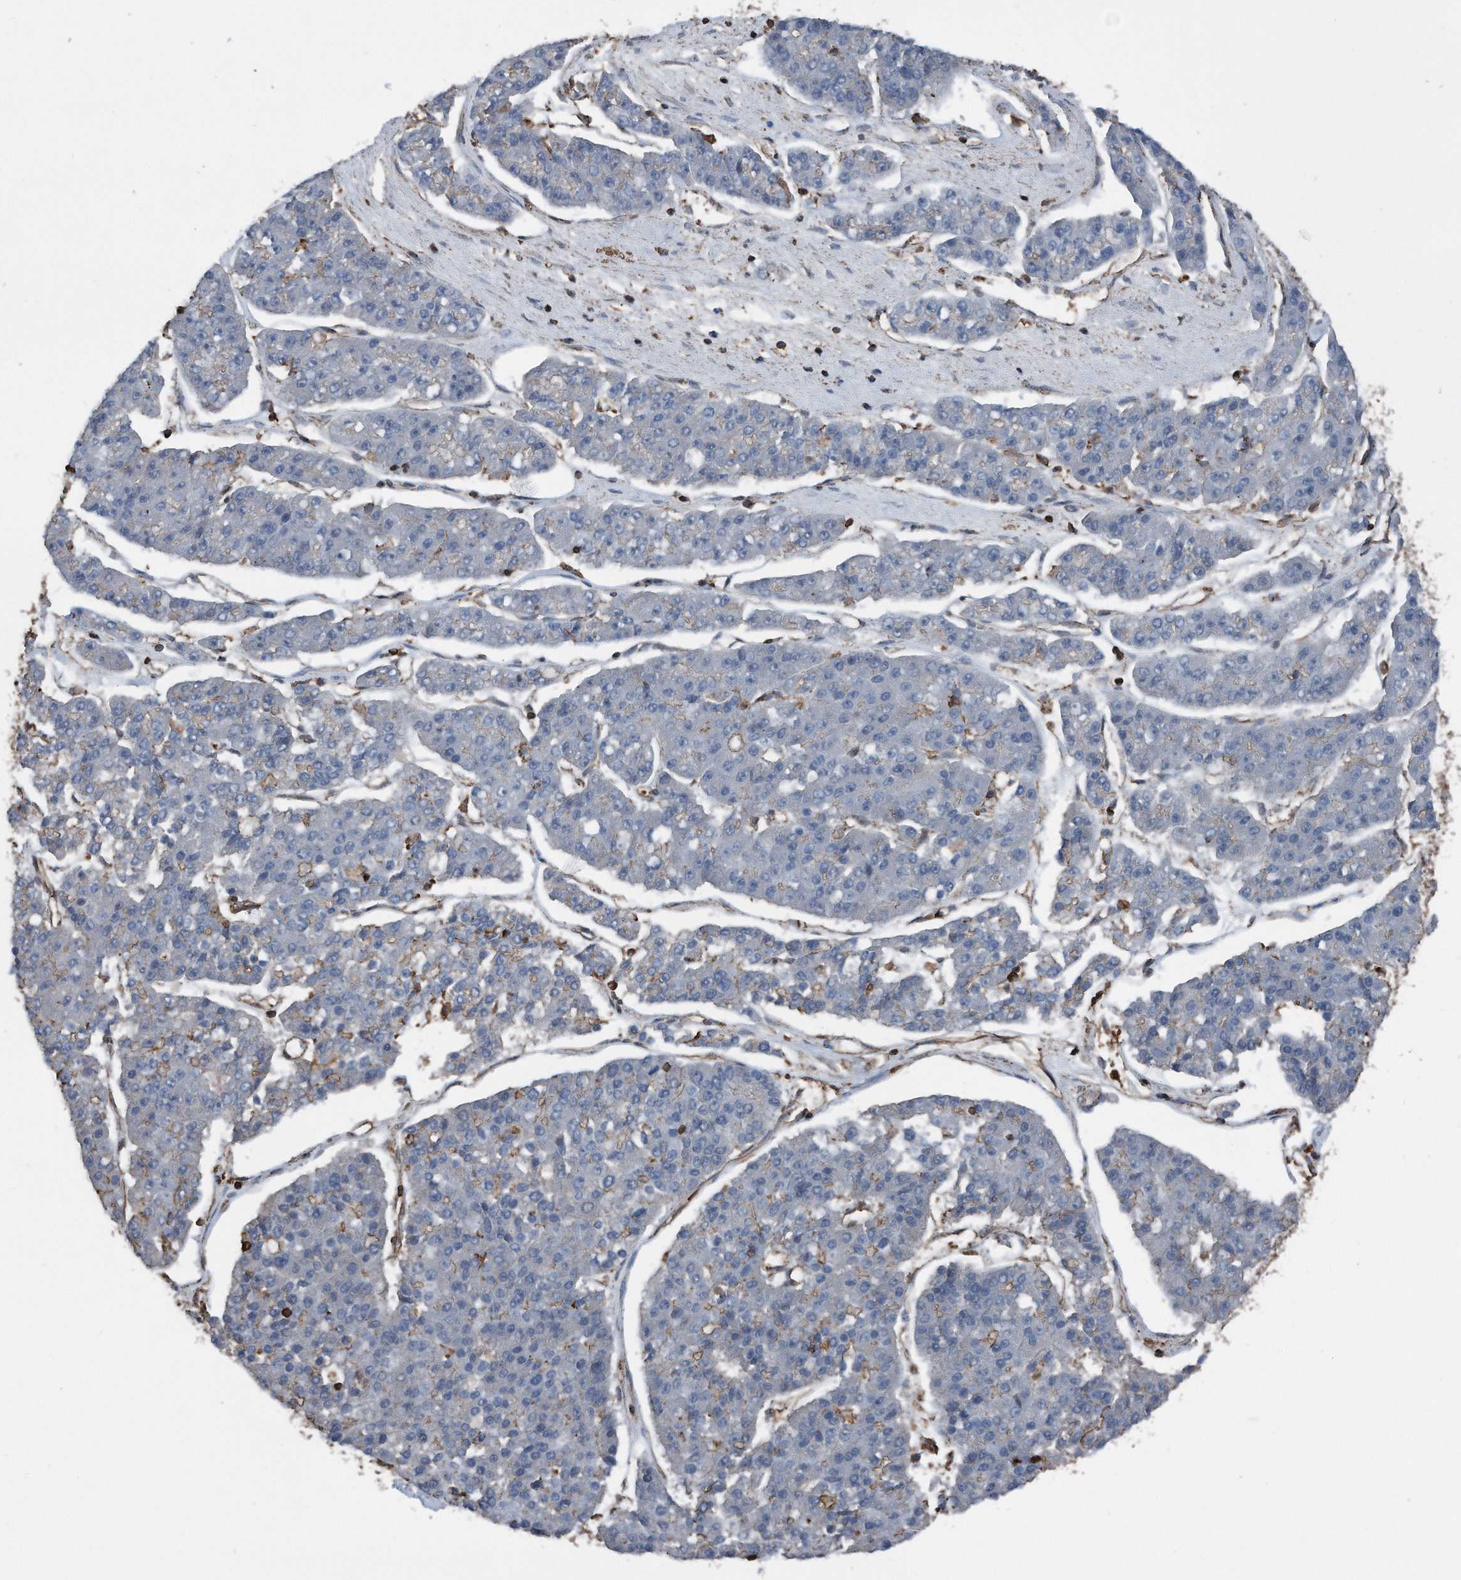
{"staining": {"intensity": "negative", "quantity": "none", "location": "none"}, "tissue": "pancreatic cancer", "cell_type": "Tumor cells", "image_type": "cancer", "snomed": [{"axis": "morphology", "description": "Adenocarcinoma, NOS"}, {"axis": "topography", "description": "Pancreas"}], "caption": "This is an IHC photomicrograph of human pancreatic adenocarcinoma. There is no expression in tumor cells.", "gene": "RSPO3", "patient": {"sex": "male", "age": 50}}